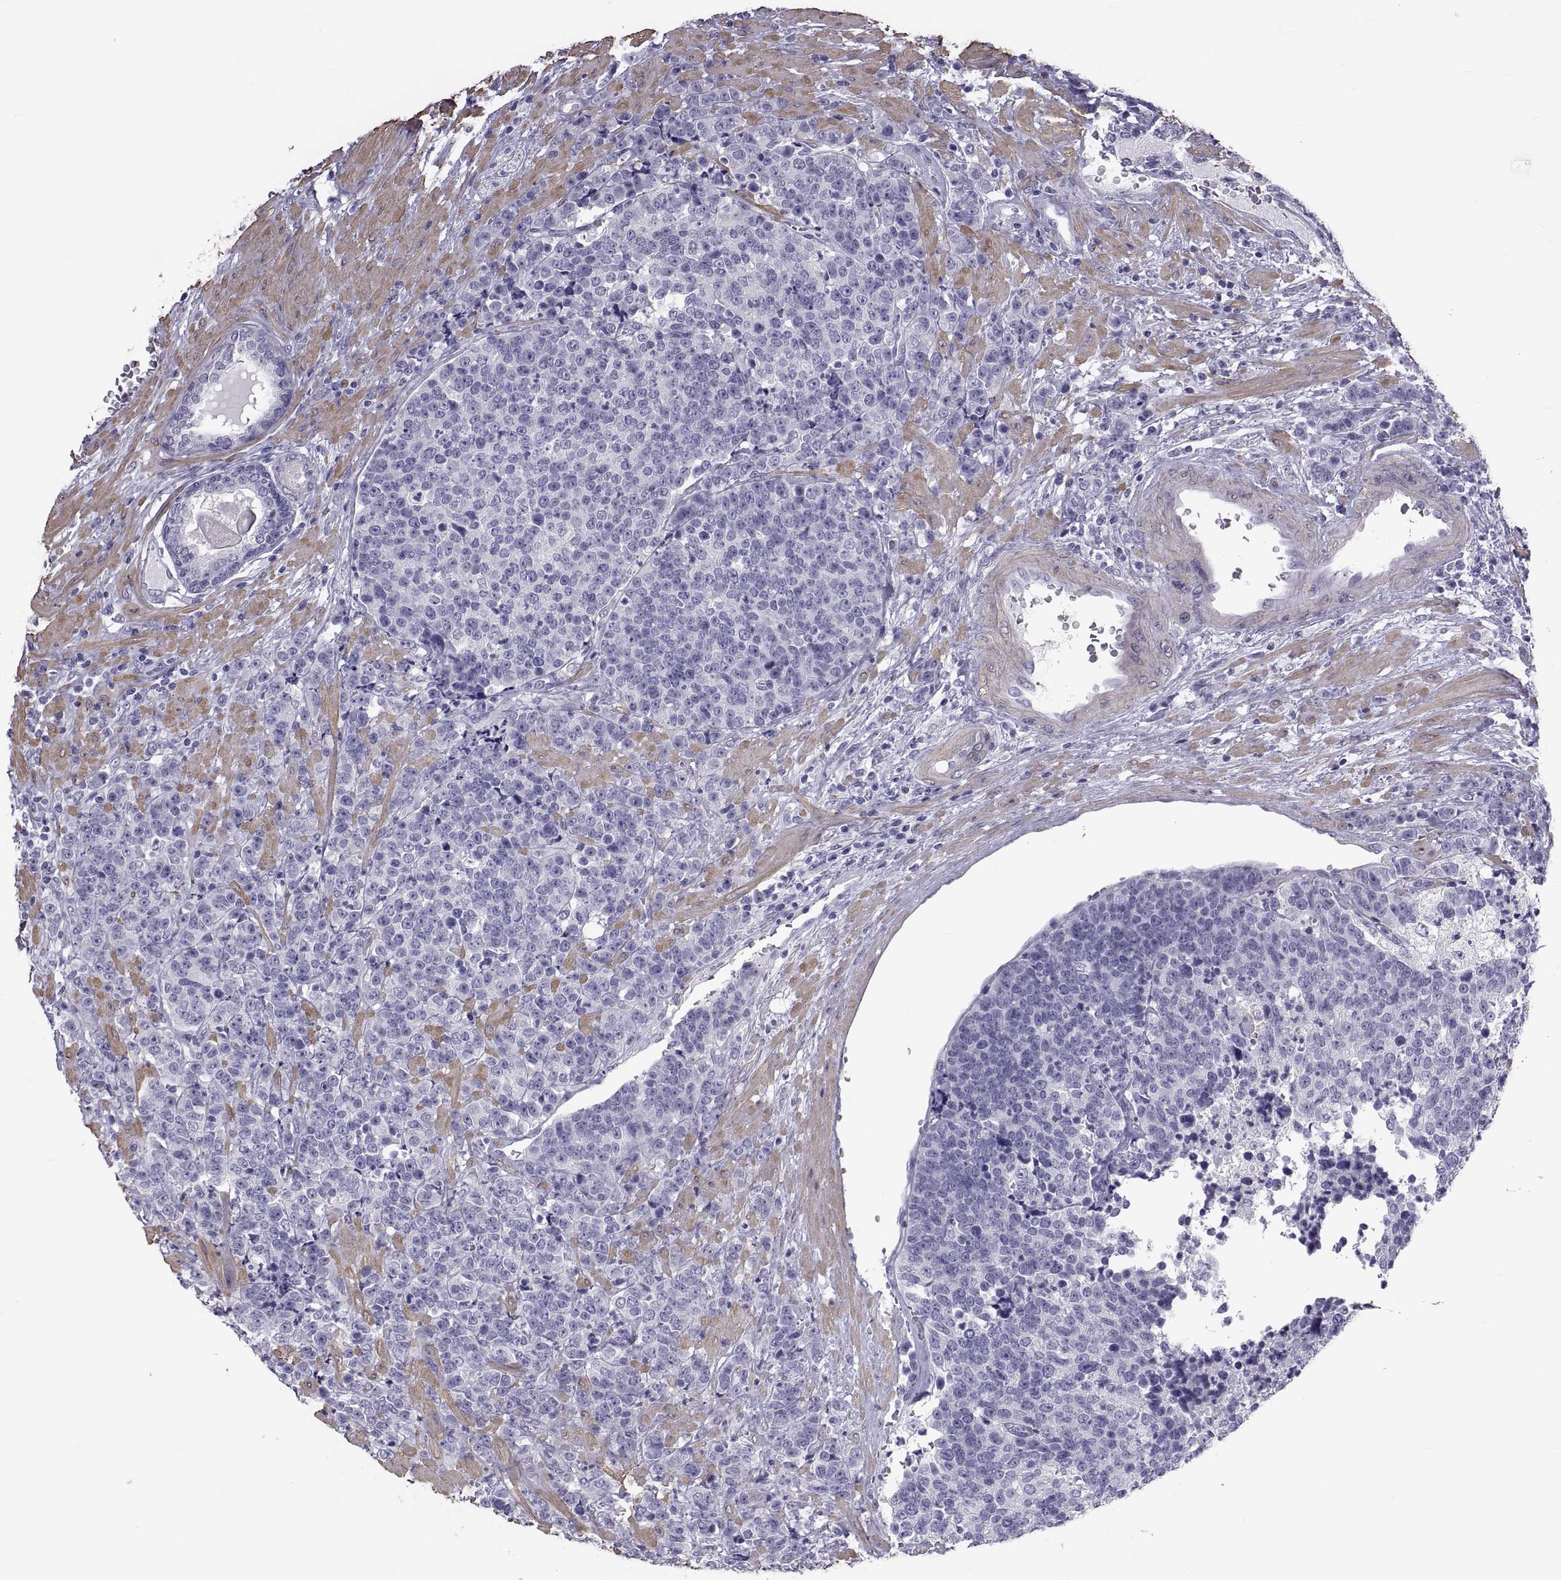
{"staining": {"intensity": "negative", "quantity": "none", "location": "none"}, "tissue": "prostate cancer", "cell_type": "Tumor cells", "image_type": "cancer", "snomed": [{"axis": "morphology", "description": "Adenocarcinoma, NOS"}, {"axis": "topography", "description": "Prostate"}], "caption": "There is no significant staining in tumor cells of prostate adenocarcinoma.", "gene": "MAGEB1", "patient": {"sex": "male", "age": 67}}